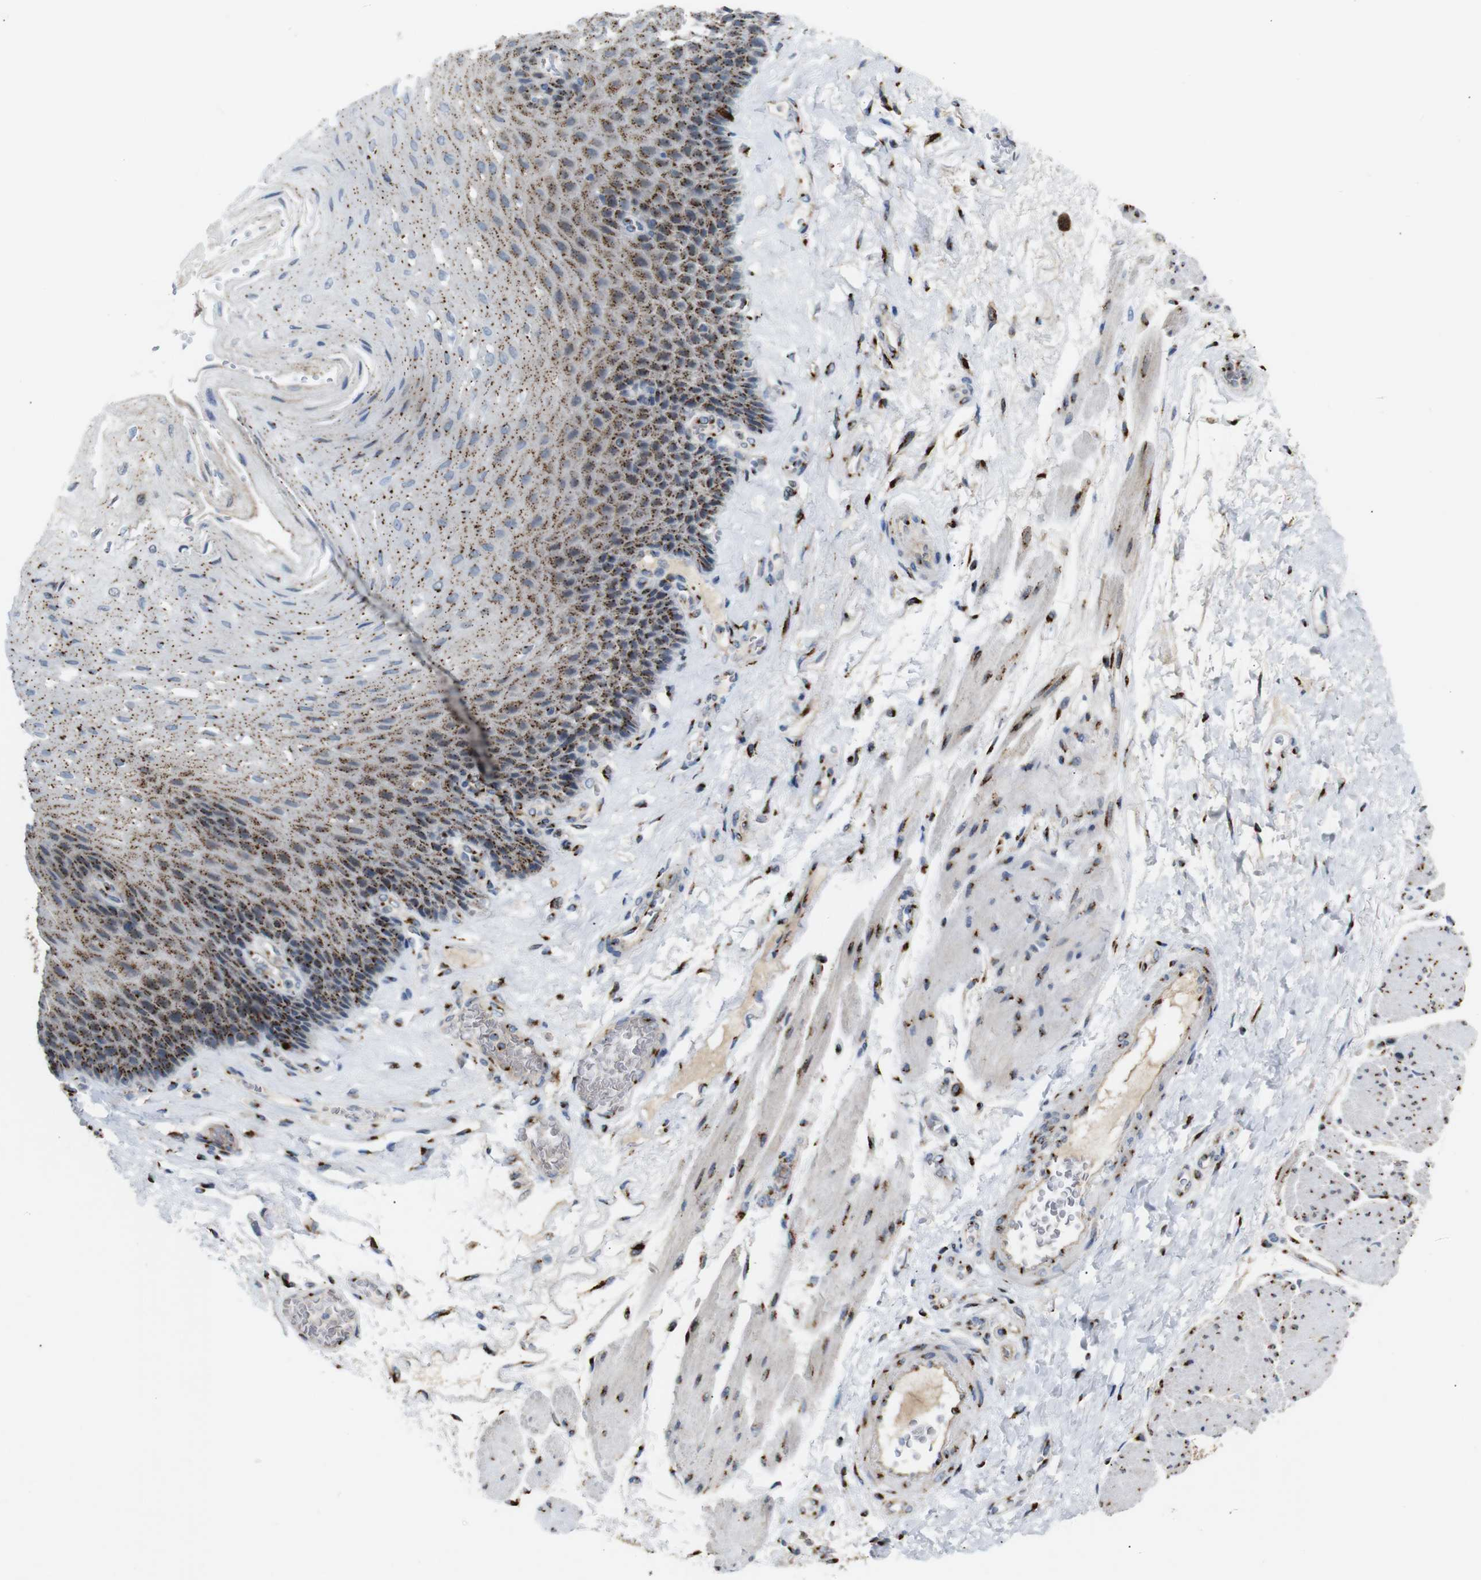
{"staining": {"intensity": "moderate", "quantity": ">75%", "location": "cytoplasmic/membranous"}, "tissue": "esophagus", "cell_type": "Squamous epithelial cells", "image_type": "normal", "snomed": [{"axis": "morphology", "description": "Normal tissue, NOS"}, {"axis": "topography", "description": "Esophagus"}], "caption": "Immunohistochemistry photomicrograph of normal esophagus: human esophagus stained using IHC demonstrates medium levels of moderate protein expression localized specifically in the cytoplasmic/membranous of squamous epithelial cells, appearing as a cytoplasmic/membranous brown color.", "gene": "TGOLN2", "patient": {"sex": "female", "age": 72}}